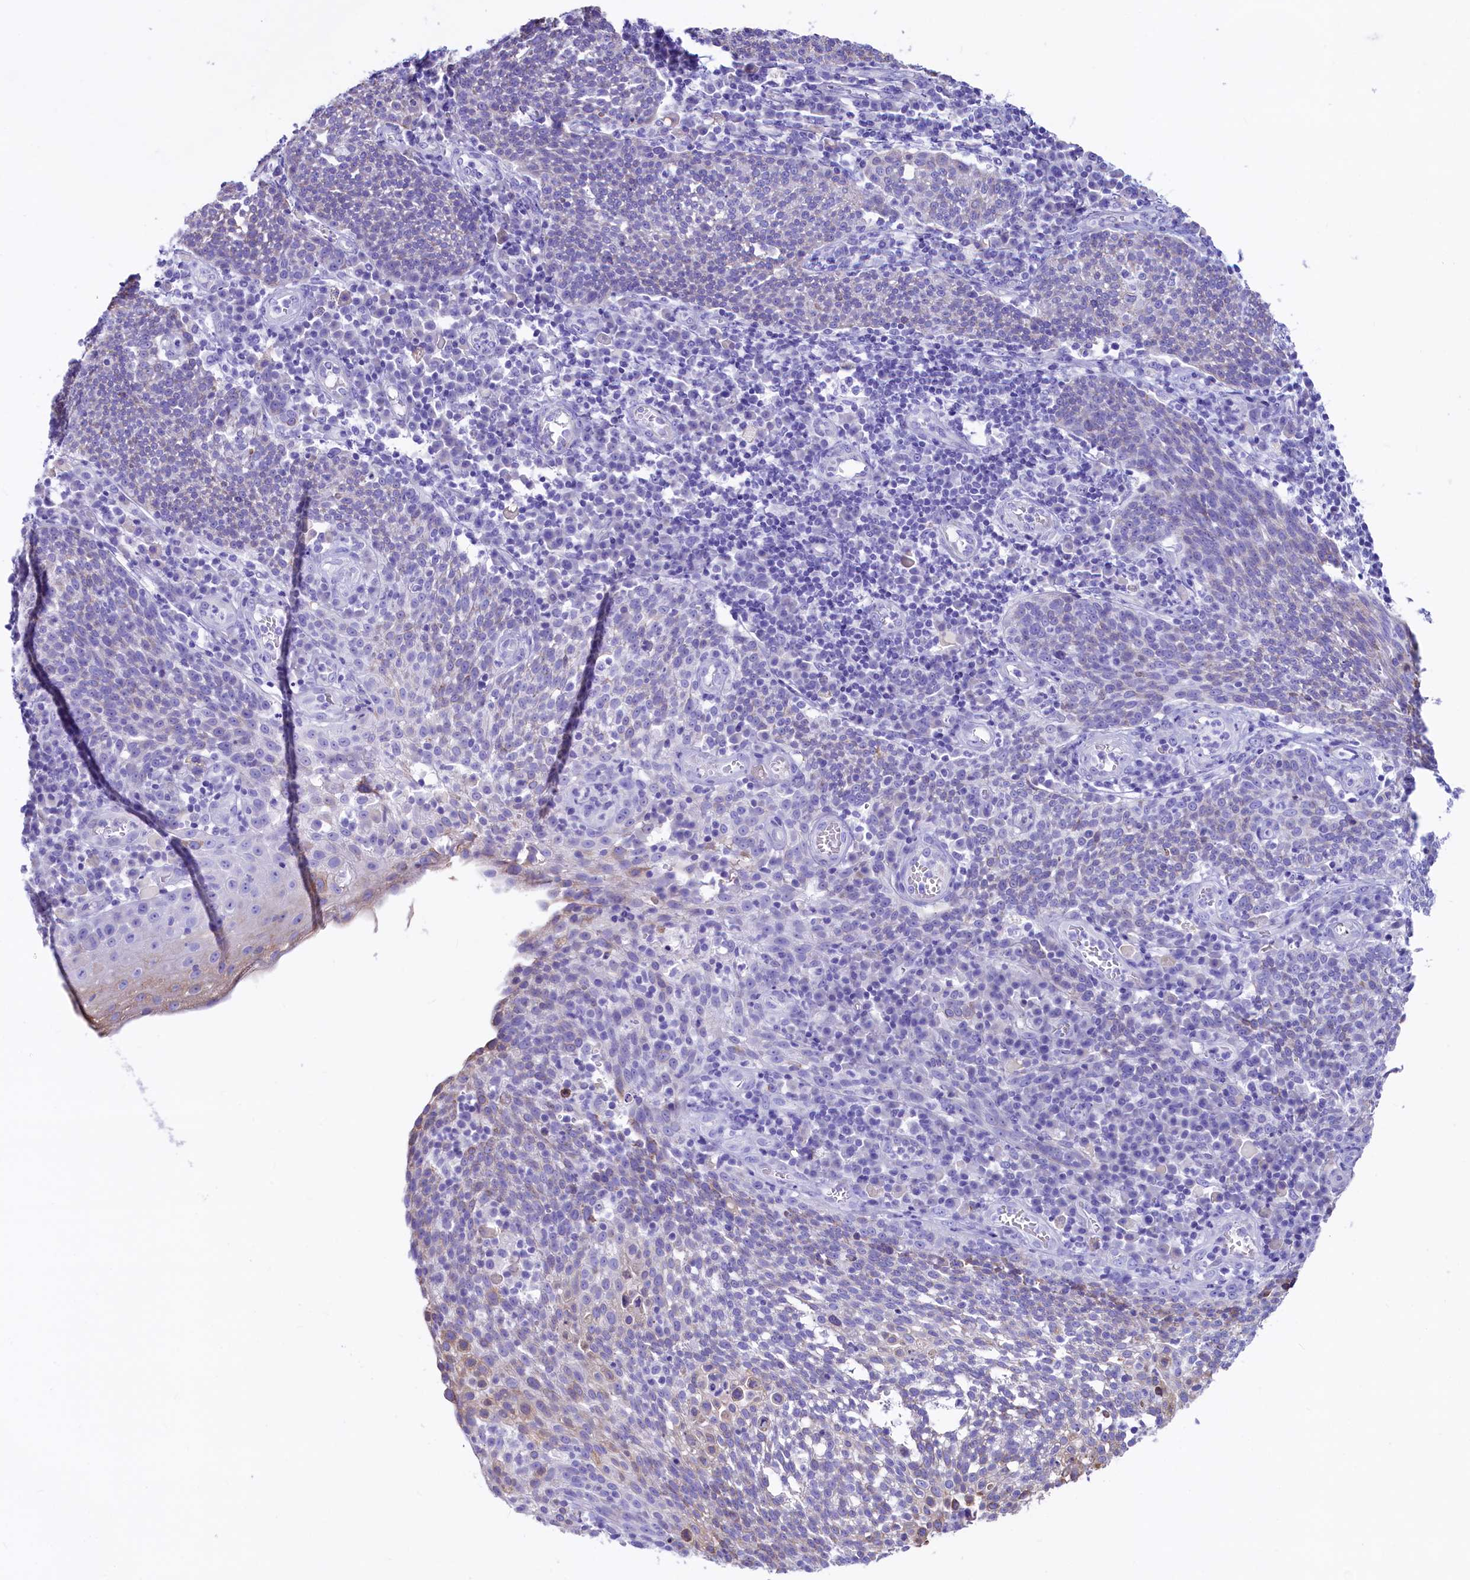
{"staining": {"intensity": "weak", "quantity": "<25%", "location": "cytoplasmic/membranous"}, "tissue": "cervical cancer", "cell_type": "Tumor cells", "image_type": "cancer", "snomed": [{"axis": "morphology", "description": "Squamous cell carcinoma, NOS"}, {"axis": "topography", "description": "Cervix"}], "caption": "IHC of squamous cell carcinoma (cervical) exhibits no positivity in tumor cells.", "gene": "RBP3", "patient": {"sex": "female", "age": 34}}